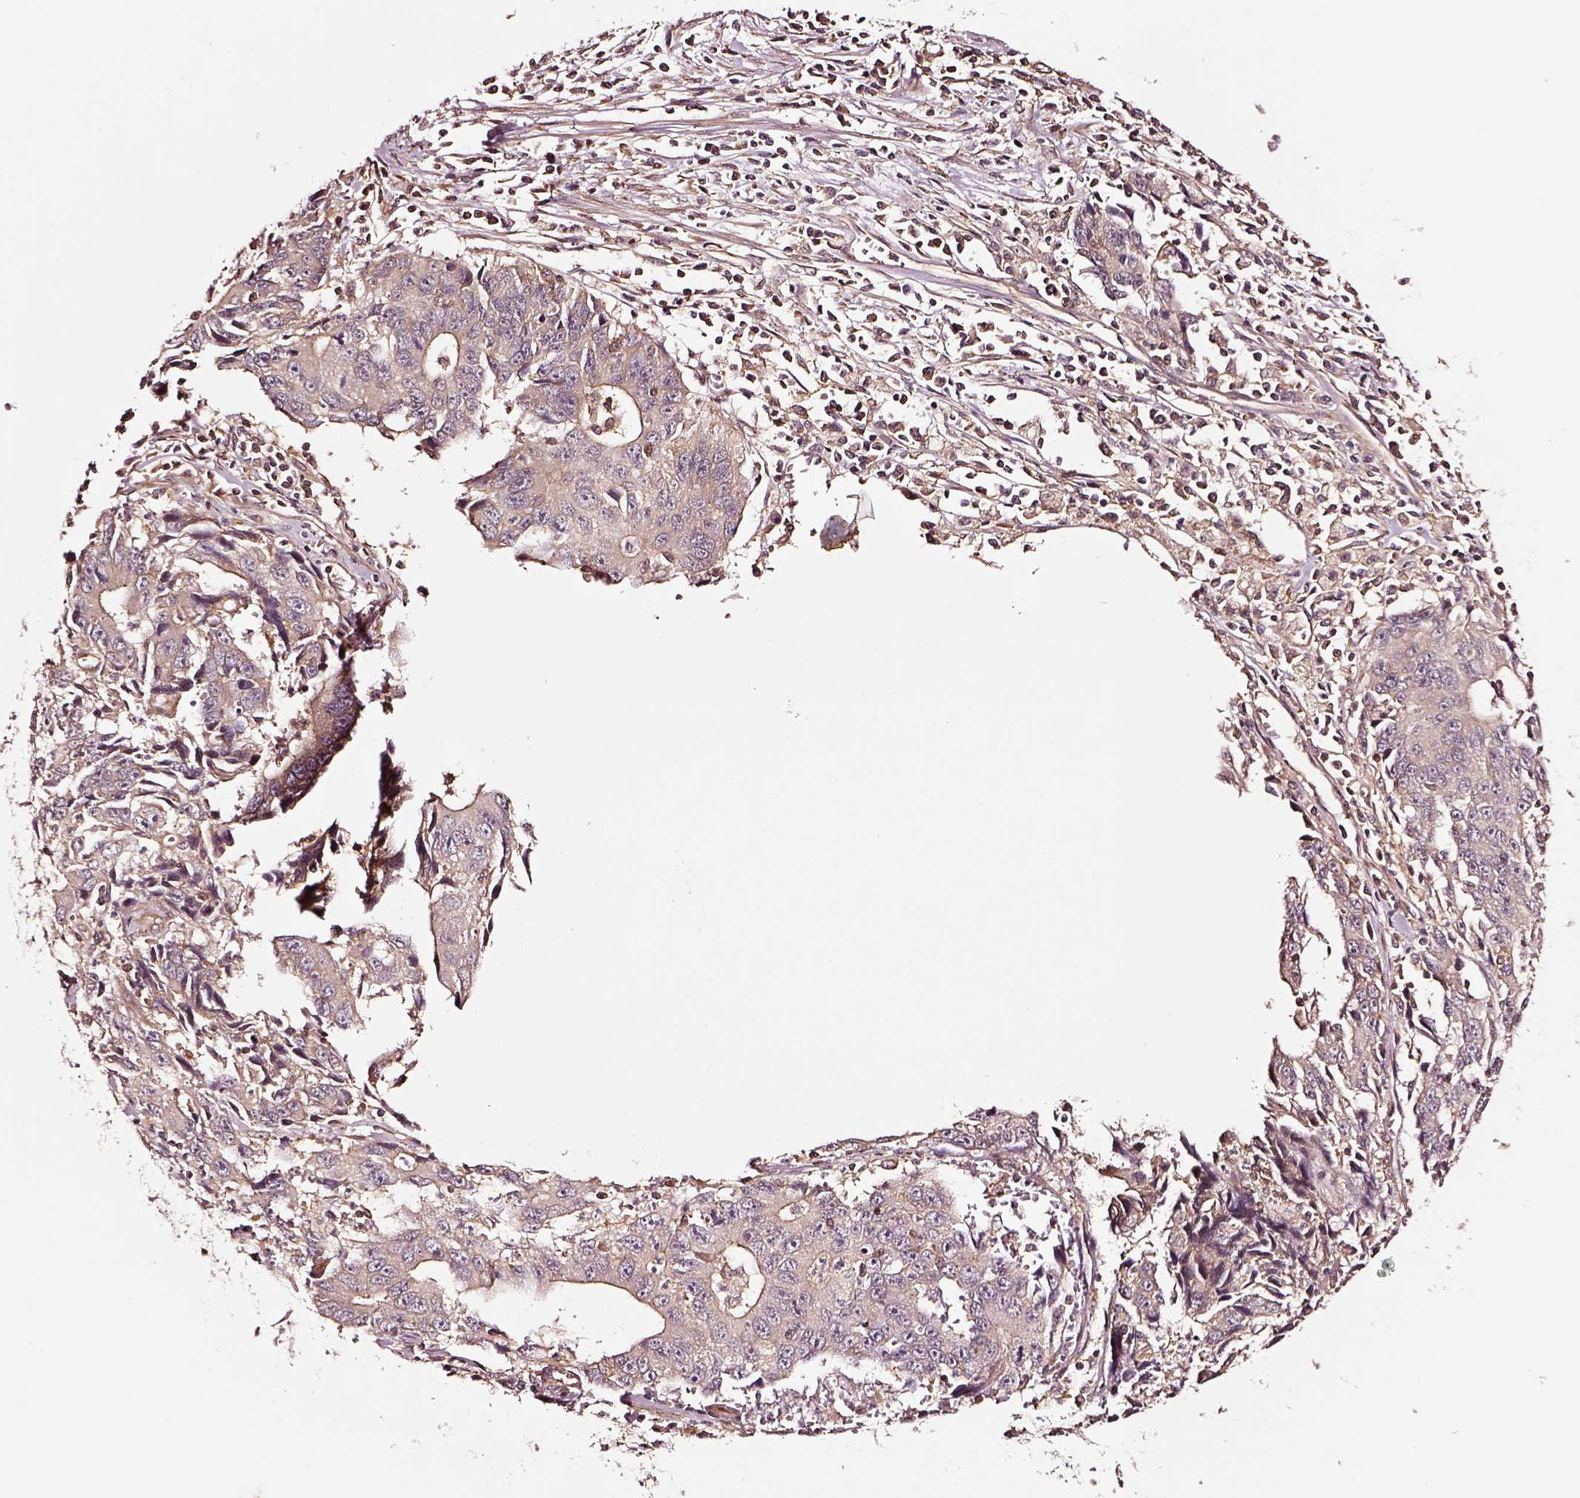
{"staining": {"intensity": "moderate", "quantity": "<25%", "location": "cytoplasmic/membranous"}, "tissue": "liver cancer", "cell_type": "Tumor cells", "image_type": "cancer", "snomed": [{"axis": "morphology", "description": "Cholangiocarcinoma"}, {"axis": "topography", "description": "Liver"}], "caption": "Moderate cytoplasmic/membranous staining is seen in about <25% of tumor cells in liver cancer. (brown staining indicates protein expression, while blue staining denotes nuclei).", "gene": "RASSF5", "patient": {"sex": "male", "age": 65}}